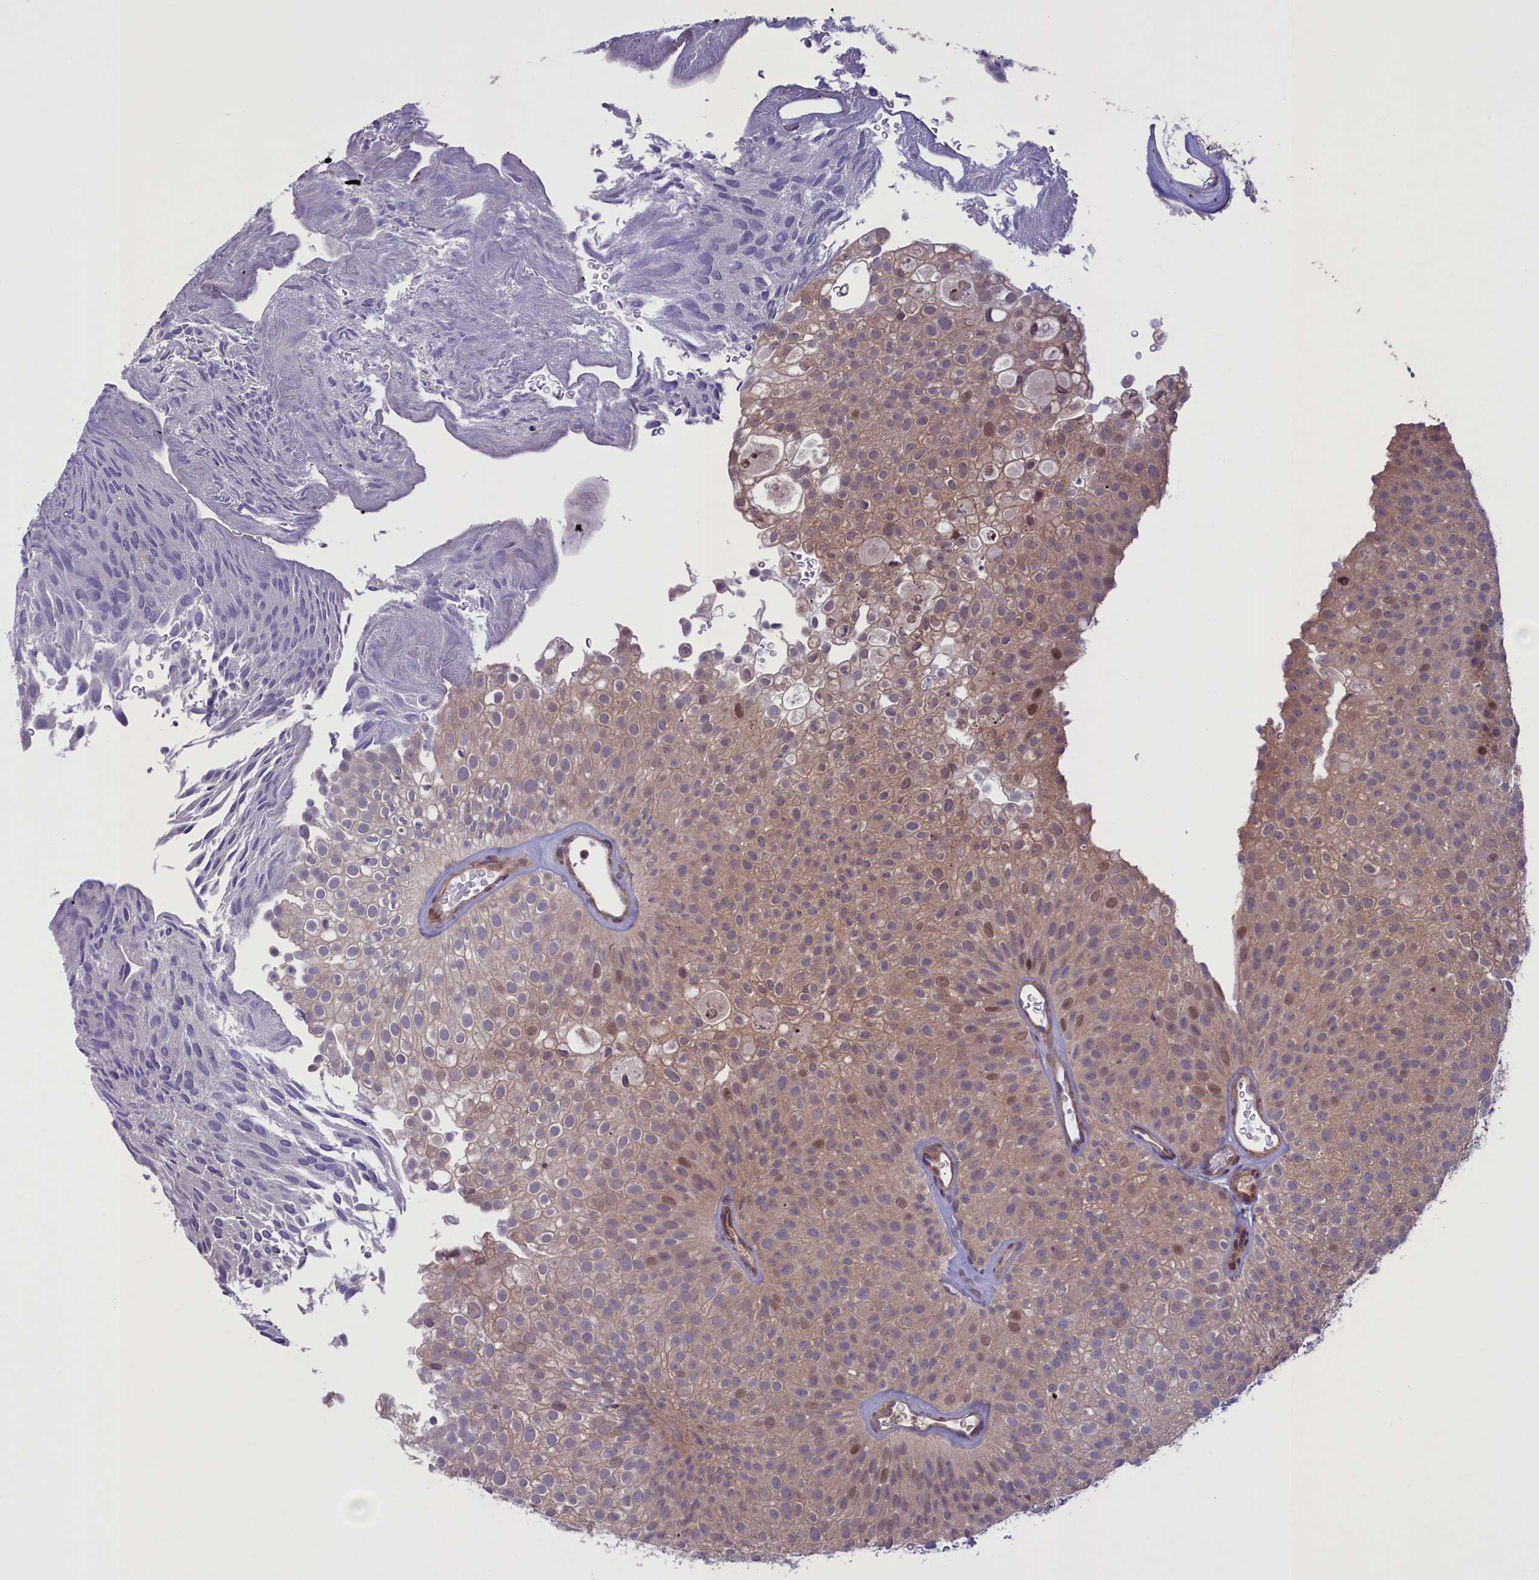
{"staining": {"intensity": "moderate", "quantity": "<25%", "location": "cytoplasmic/membranous,nuclear"}, "tissue": "urothelial cancer", "cell_type": "Tumor cells", "image_type": "cancer", "snomed": [{"axis": "morphology", "description": "Urothelial carcinoma, Low grade"}, {"axis": "topography", "description": "Urinary bladder"}], "caption": "Immunohistochemical staining of urothelial cancer reveals moderate cytoplasmic/membranous and nuclear protein expression in approximately <25% of tumor cells.", "gene": "MAN2C1", "patient": {"sex": "male", "age": 78}}